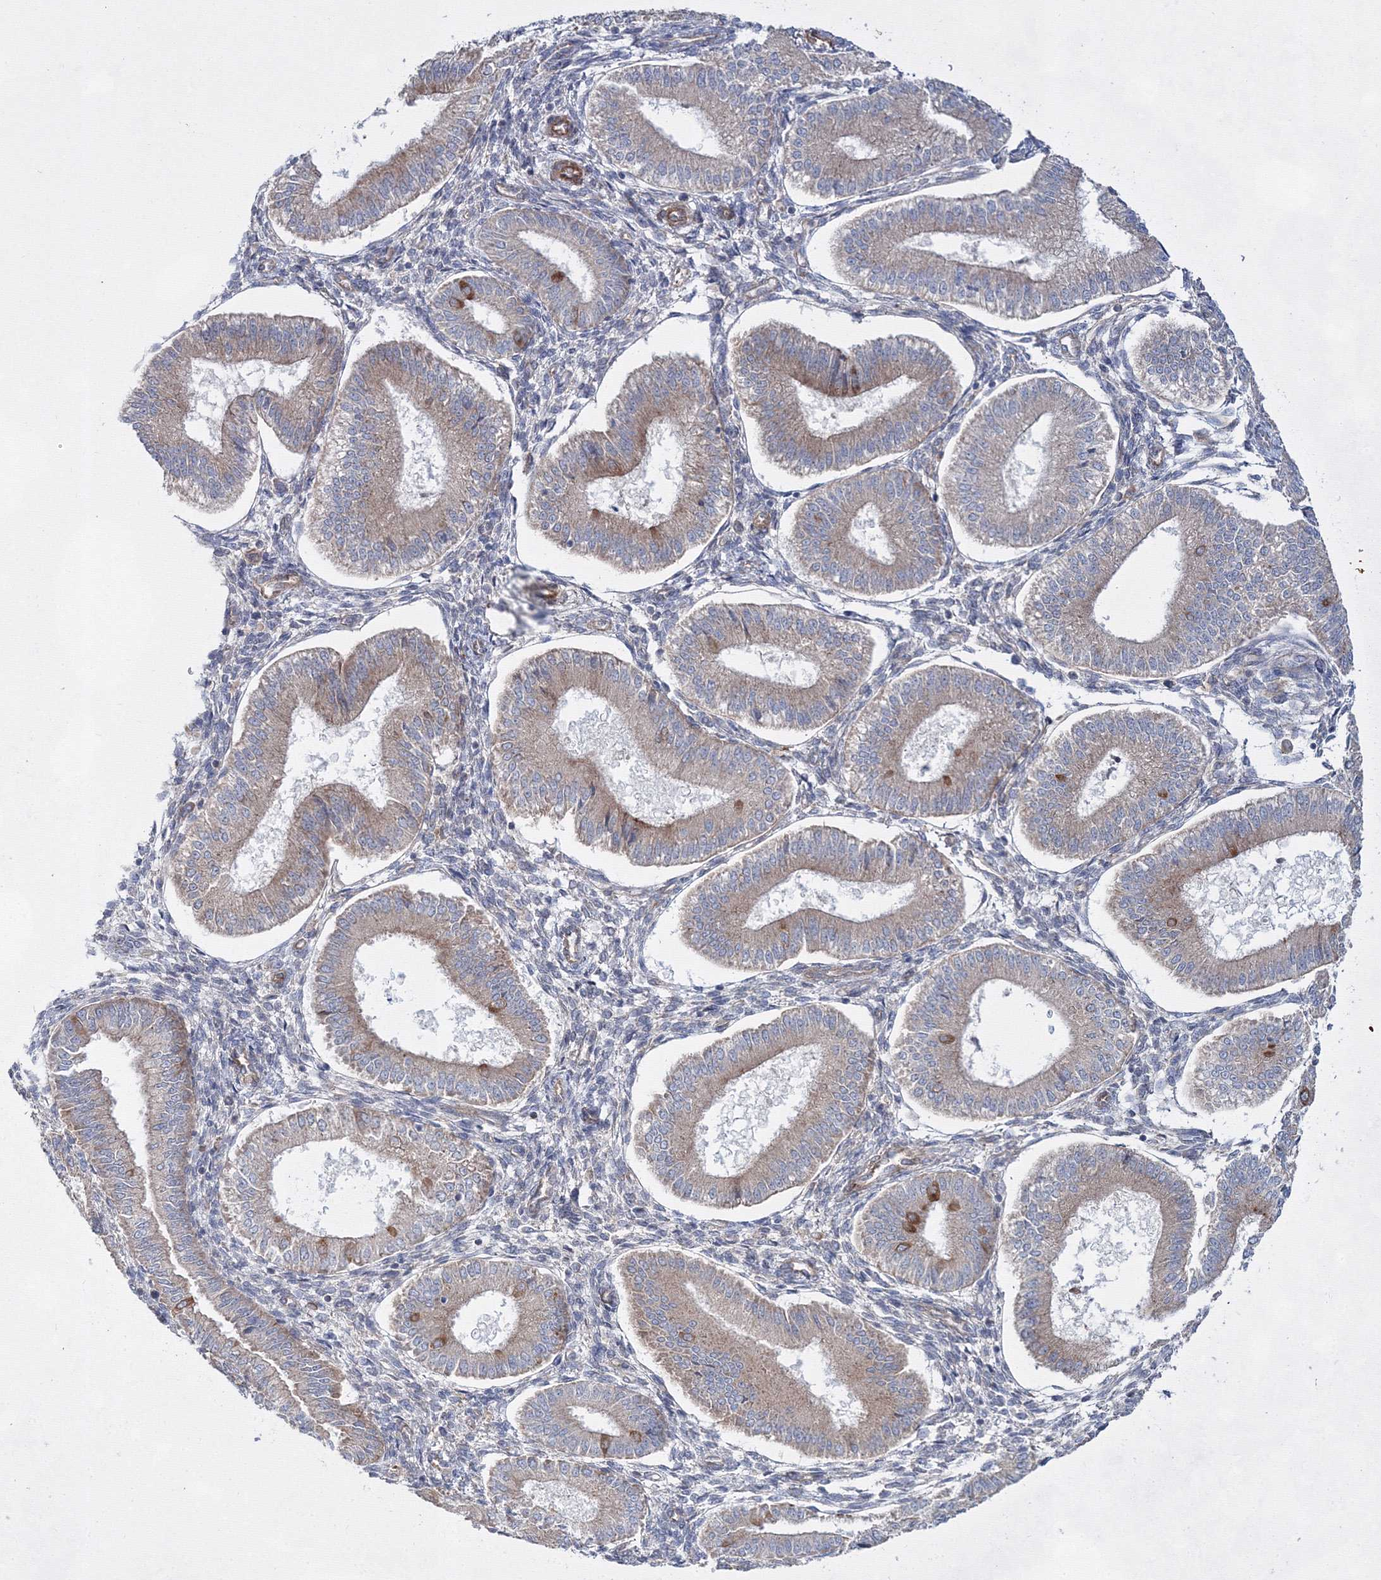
{"staining": {"intensity": "negative", "quantity": "none", "location": "none"}, "tissue": "endometrium", "cell_type": "Cells in endometrial stroma", "image_type": "normal", "snomed": [{"axis": "morphology", "description": "Normal tissue, NOS"}, {"axis": "topography", "description": "Endometrium"}], "caption": "This histopathology image is of benign endometrium stained with IHC to label a protein in brown with the nuclei are counter-stained blue. There is no staining in cells in endometrial stroma. Brightfield microscopy of immunohistochemistry stained with DAB (brown) and hematoxylin (blue), captured at high magnification.", "gene": "EXOC6", "patient": {"sex": "female", "age": 39}}